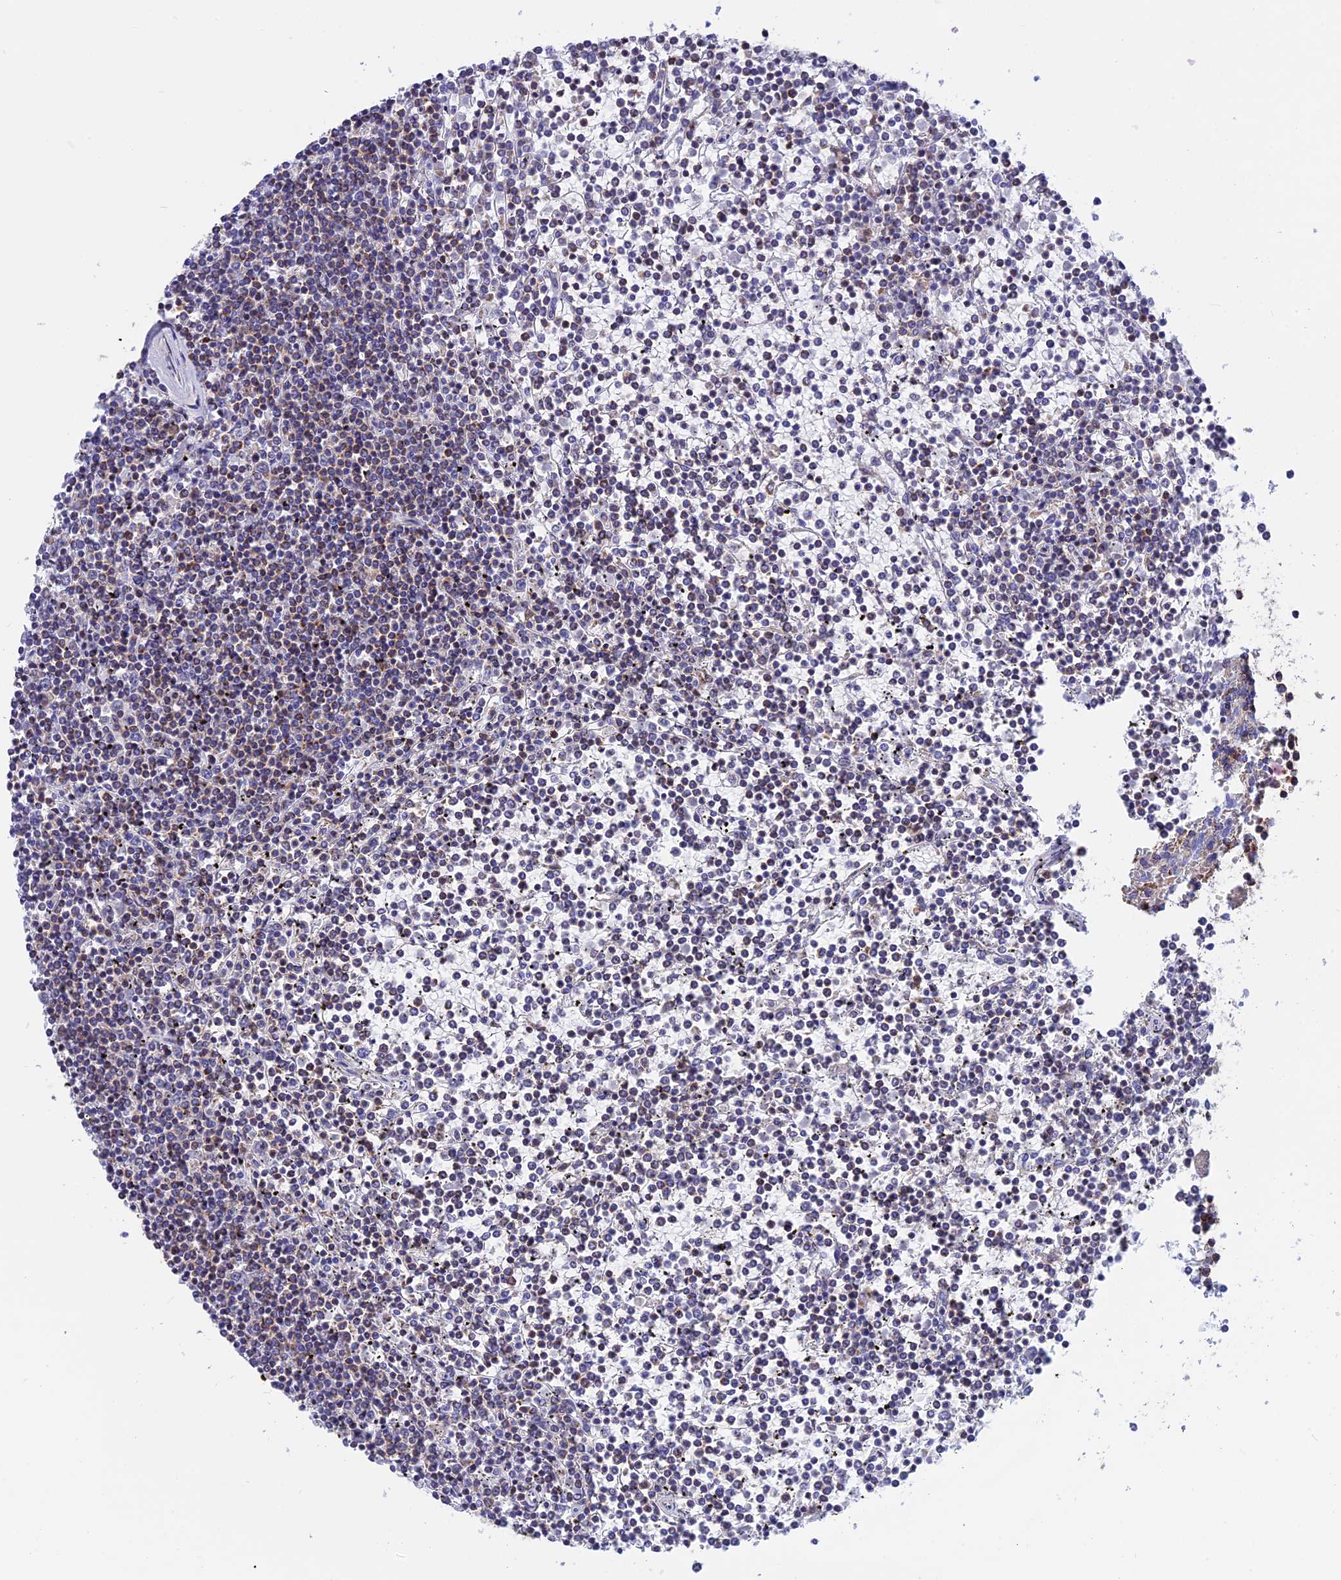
{"staining": {"intensity": "weak", "quantity": "25%-75%", "location": "cytoplasmic/membranous"}, "tissue": "lymphoma", "cell_type": "Tumor cells", "image_type": "cancer", "snomed": [{"axis": "morphology", "description": "Malignant lymphoma, non-Hodgkin's type, Low grade"}, {"axis": "topography", "description": "Spleen"}], "caption": "Immunohistochemistry of malignant lymphoma, non-Hodgkin's type (low-grade) displays low levels of weak cytoplasmic/membranous expression in about 25%-75% of tumor cells. Using DAB (3,3'-diaminobenzidine) (brown) and hematoxylin (blue) stains, captured at high magnification using brightfield microscopy.", "gene": "GCDH", "patient": {"sex": "female", "age": 19}}